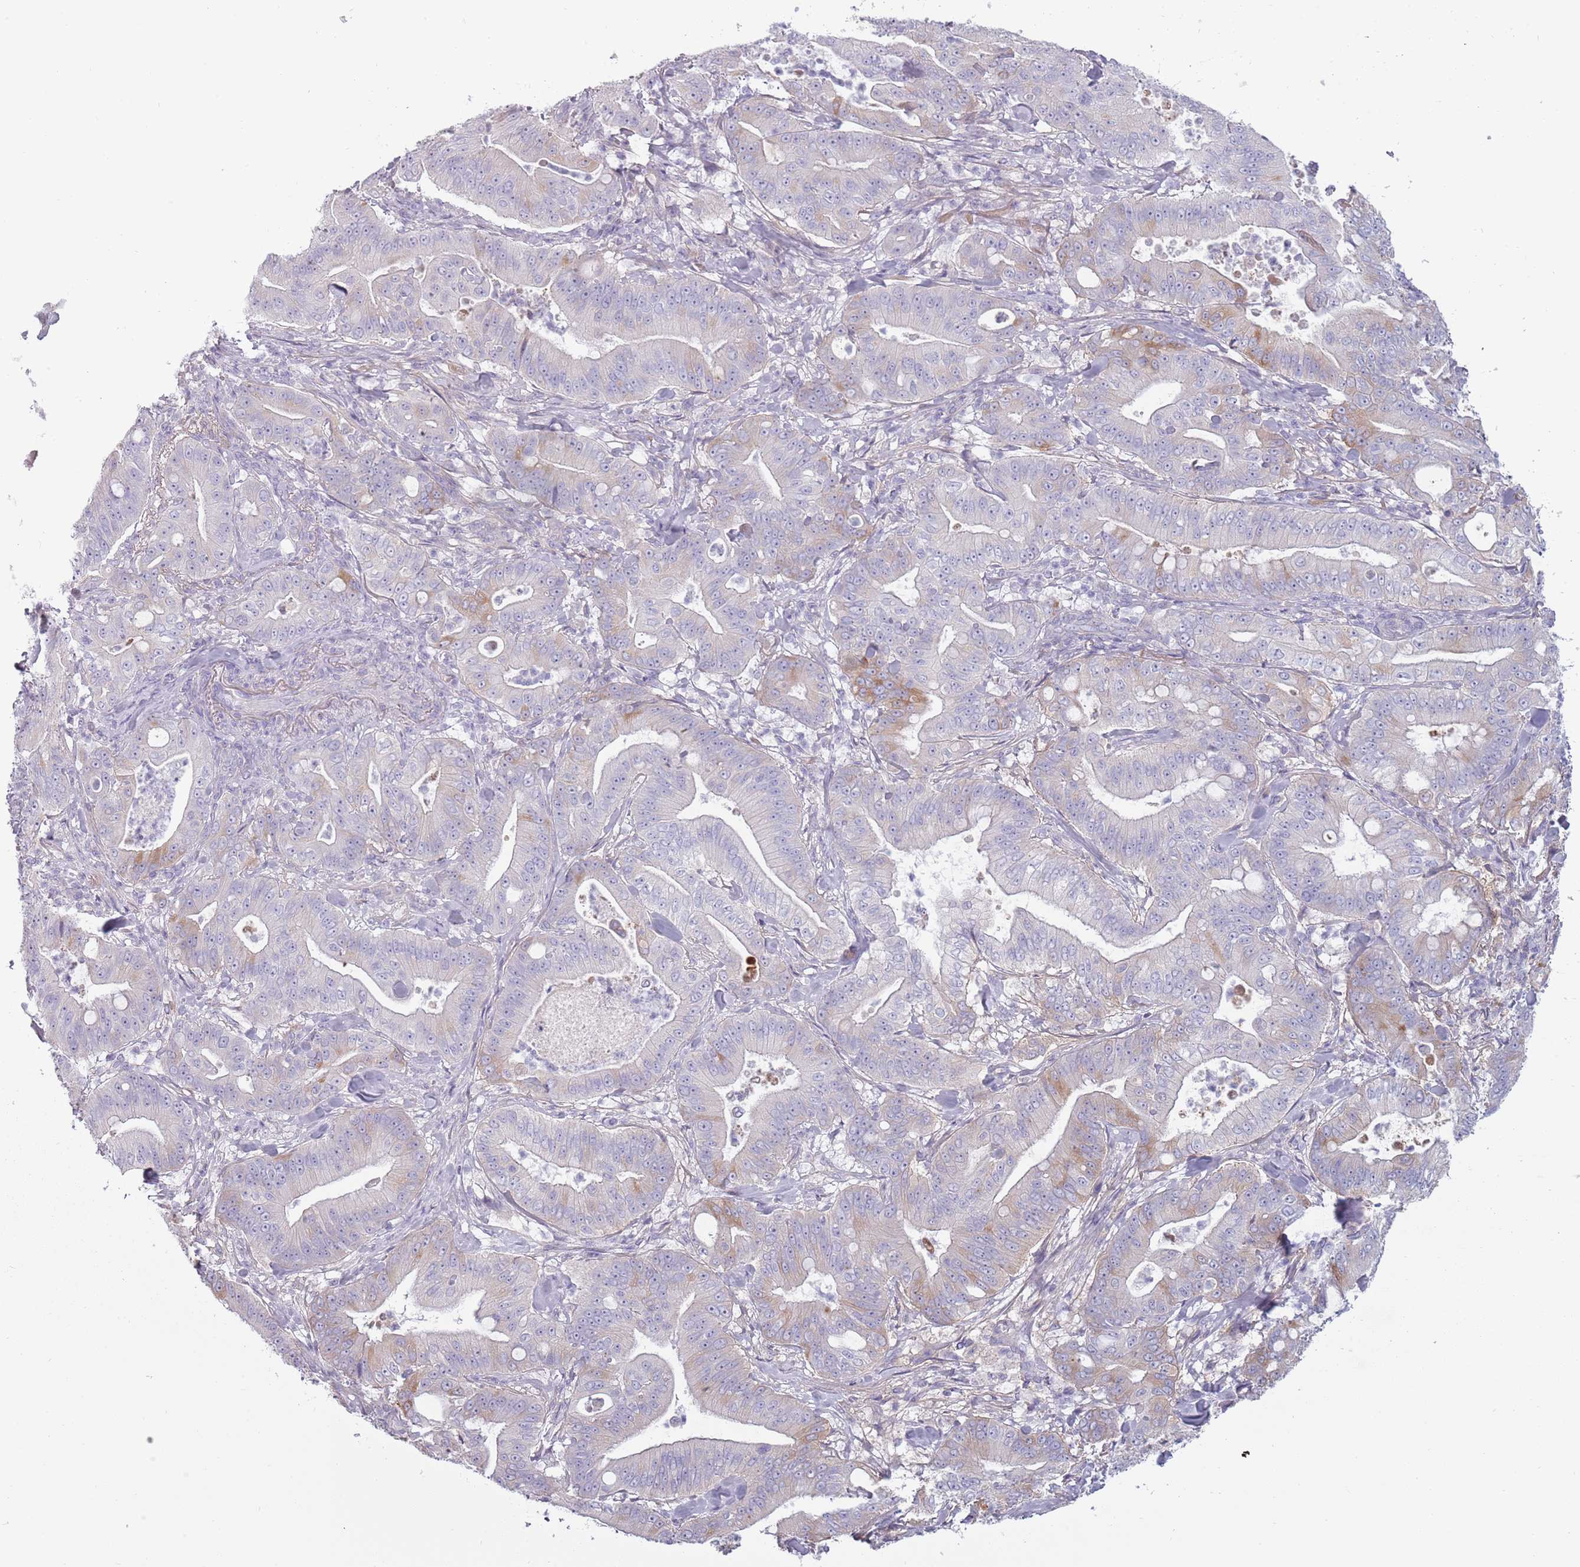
{"staining": {"intensity": "moderate", "quantity": "25%-75%", "location": "cytoplasmic/membranous"}, "tissue": "pancreatic cancer", "cell_type": "Tumor cells", "image_type": "cancer", "snomed": [{"axis": "morphology", "description": "Adenocarcinoma, NOS"}, {"axis": "topography", "description": "Pancreas"}], "caption": "The histopathology image exhibits immunohistochemical staining of pancreatic cancer. There is moderate cytoplasmic/membranous staining is appreciated in approximately 25%-75% of tumor cells.", "gene": "TNFRSF6B", "patient": {"sex": "male", "age": 71}}